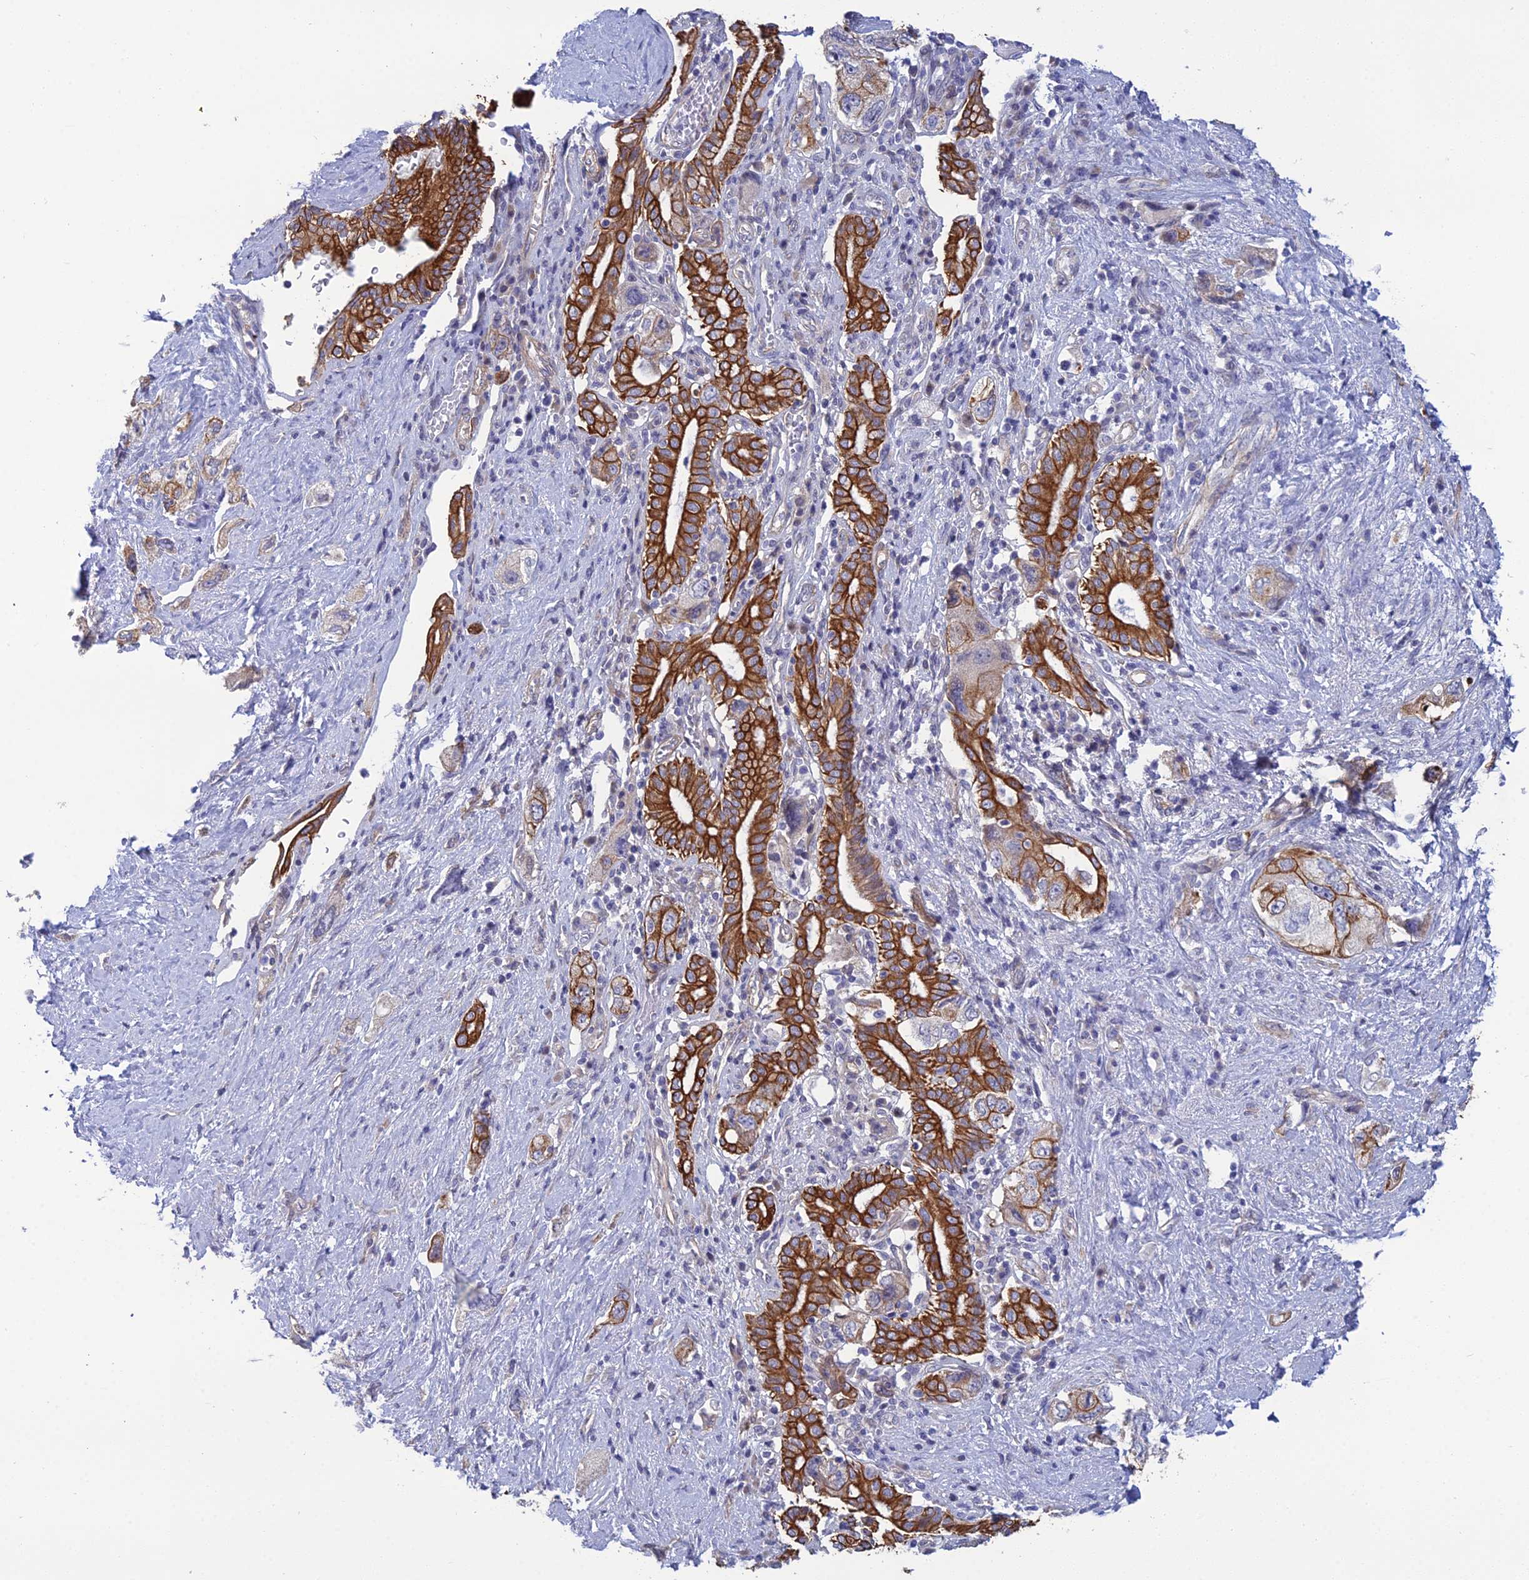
{"staining": {"intensity": "strong", "quantity": ">75%", "location": "cytoplasmic/membranous"}, "tissue": "pancreatic cancer", "cell_type": "Tumor cells", "image_type": "cancer", "snomed": [{"axis": "morphology", "description": "Adenocarcinoma, NOS"}, {"axis": "topography", "description": "Pancreas"}], "caption": "Immunohistochemical staining of adenocarcinoma (pancreatic) exhibits high levels of strong cytoplasmic/membranous protein positivity in approximately >75% of tumor cells. Nuclei are stained in blue.", "gene": "LZTS2", "patient": {"sex": "female", "age": 73}}